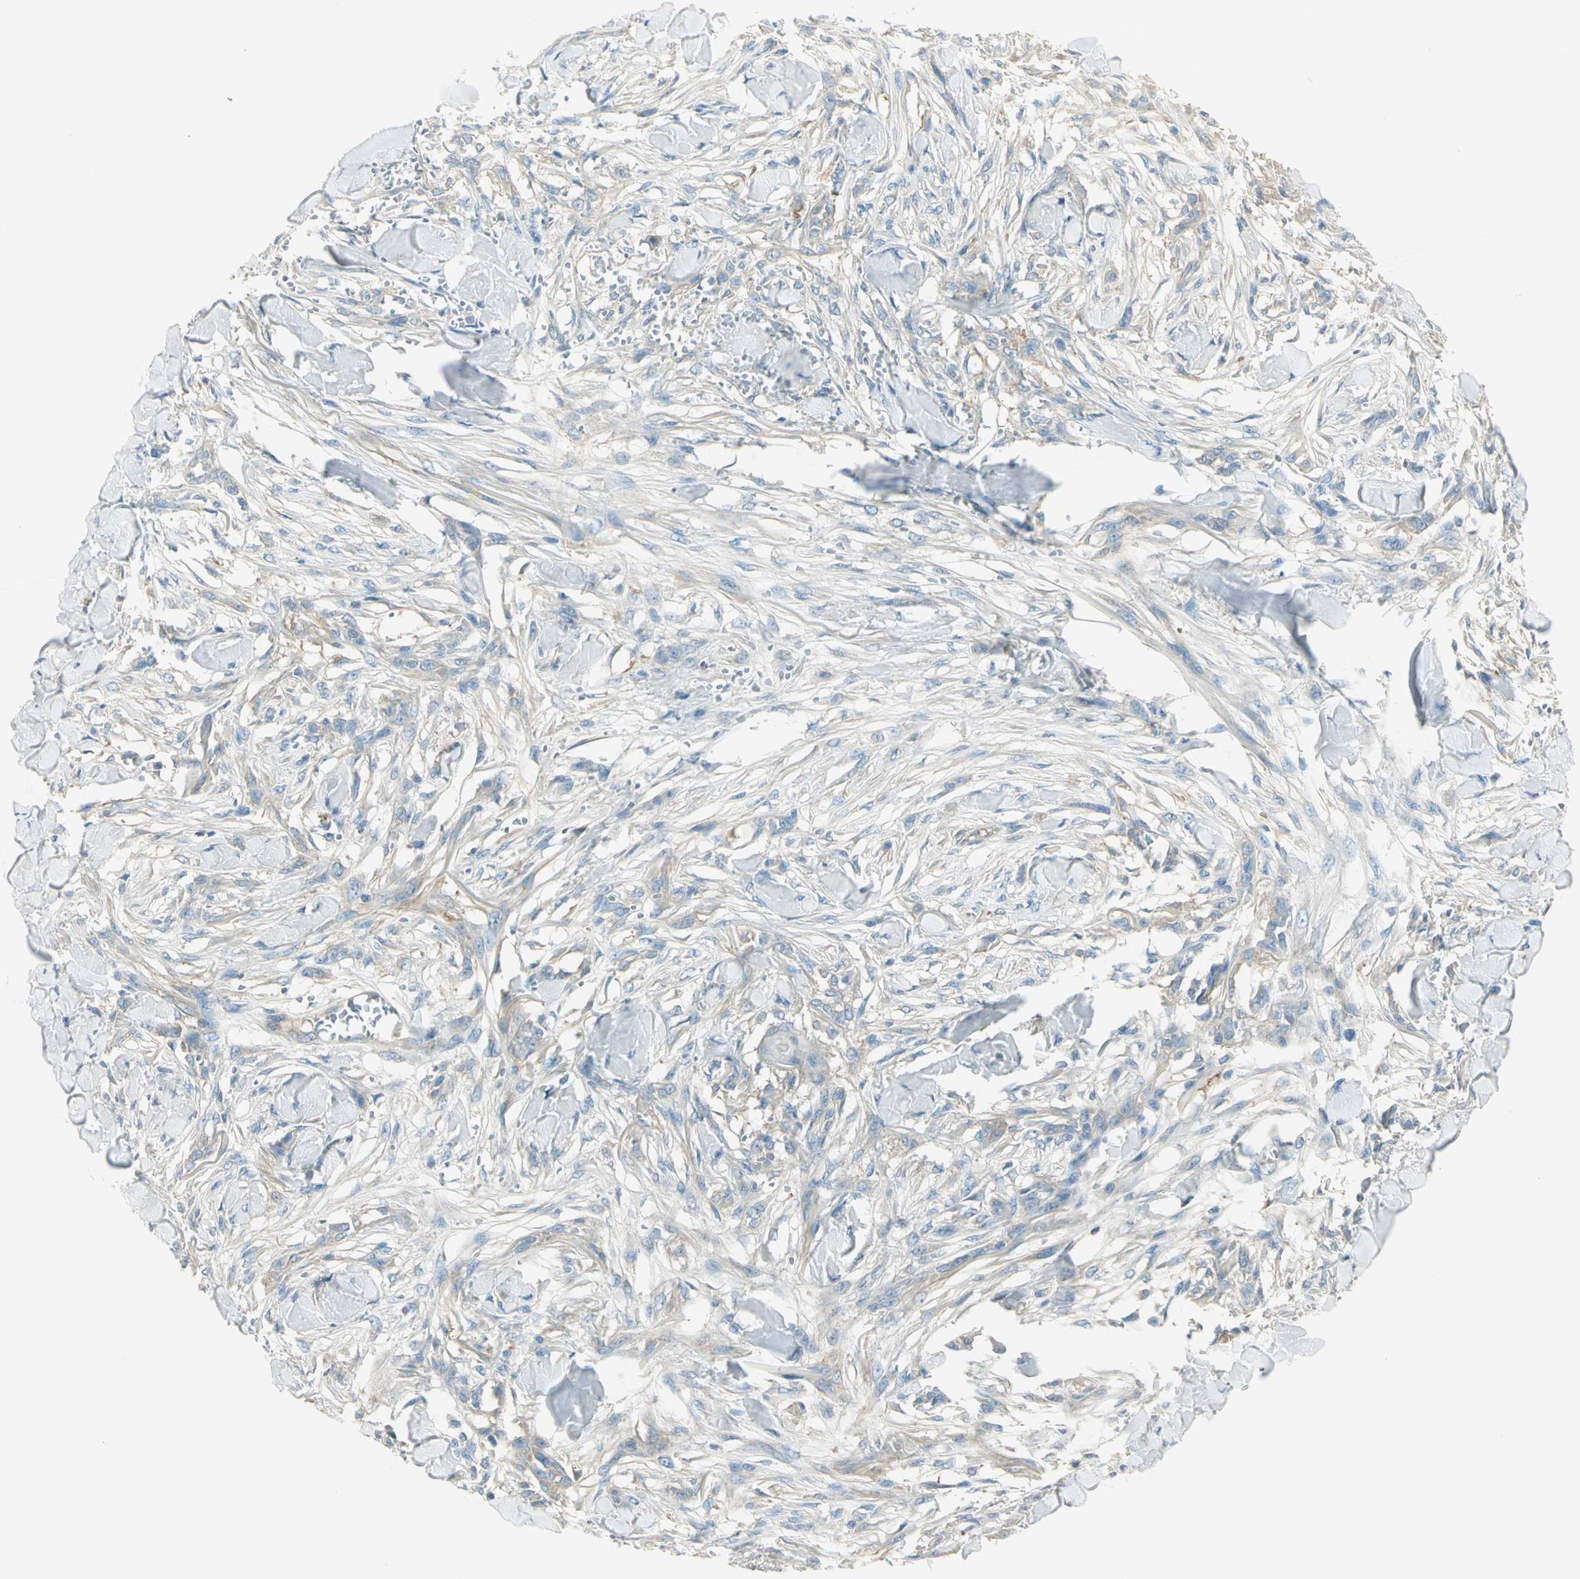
{"staining": {"intensity": "weak", "quantity": "25%-75%", "location": "cytoplasmic/membranous"}, "tissue": "skin cancer", "cell_type": "Tumor cells", "image_type": "cancer", "snomed": [{"axis": "morphology", "description": "Normal tissue, NOS"}, {"axis": "morphology", "description": "Squamous cell carcinoma, NOS"}, {"axis": "topography", "description": "Skin"}], "caption": "Protein analysis of skin cancer (squamous cell carcinoma) tissue shows weak cytoplasmic/membranous positivity in approximately 25%-75% of tumor cells.", "gene": "TSC22D2", "patient": {"sex": "female", "age": 59}}